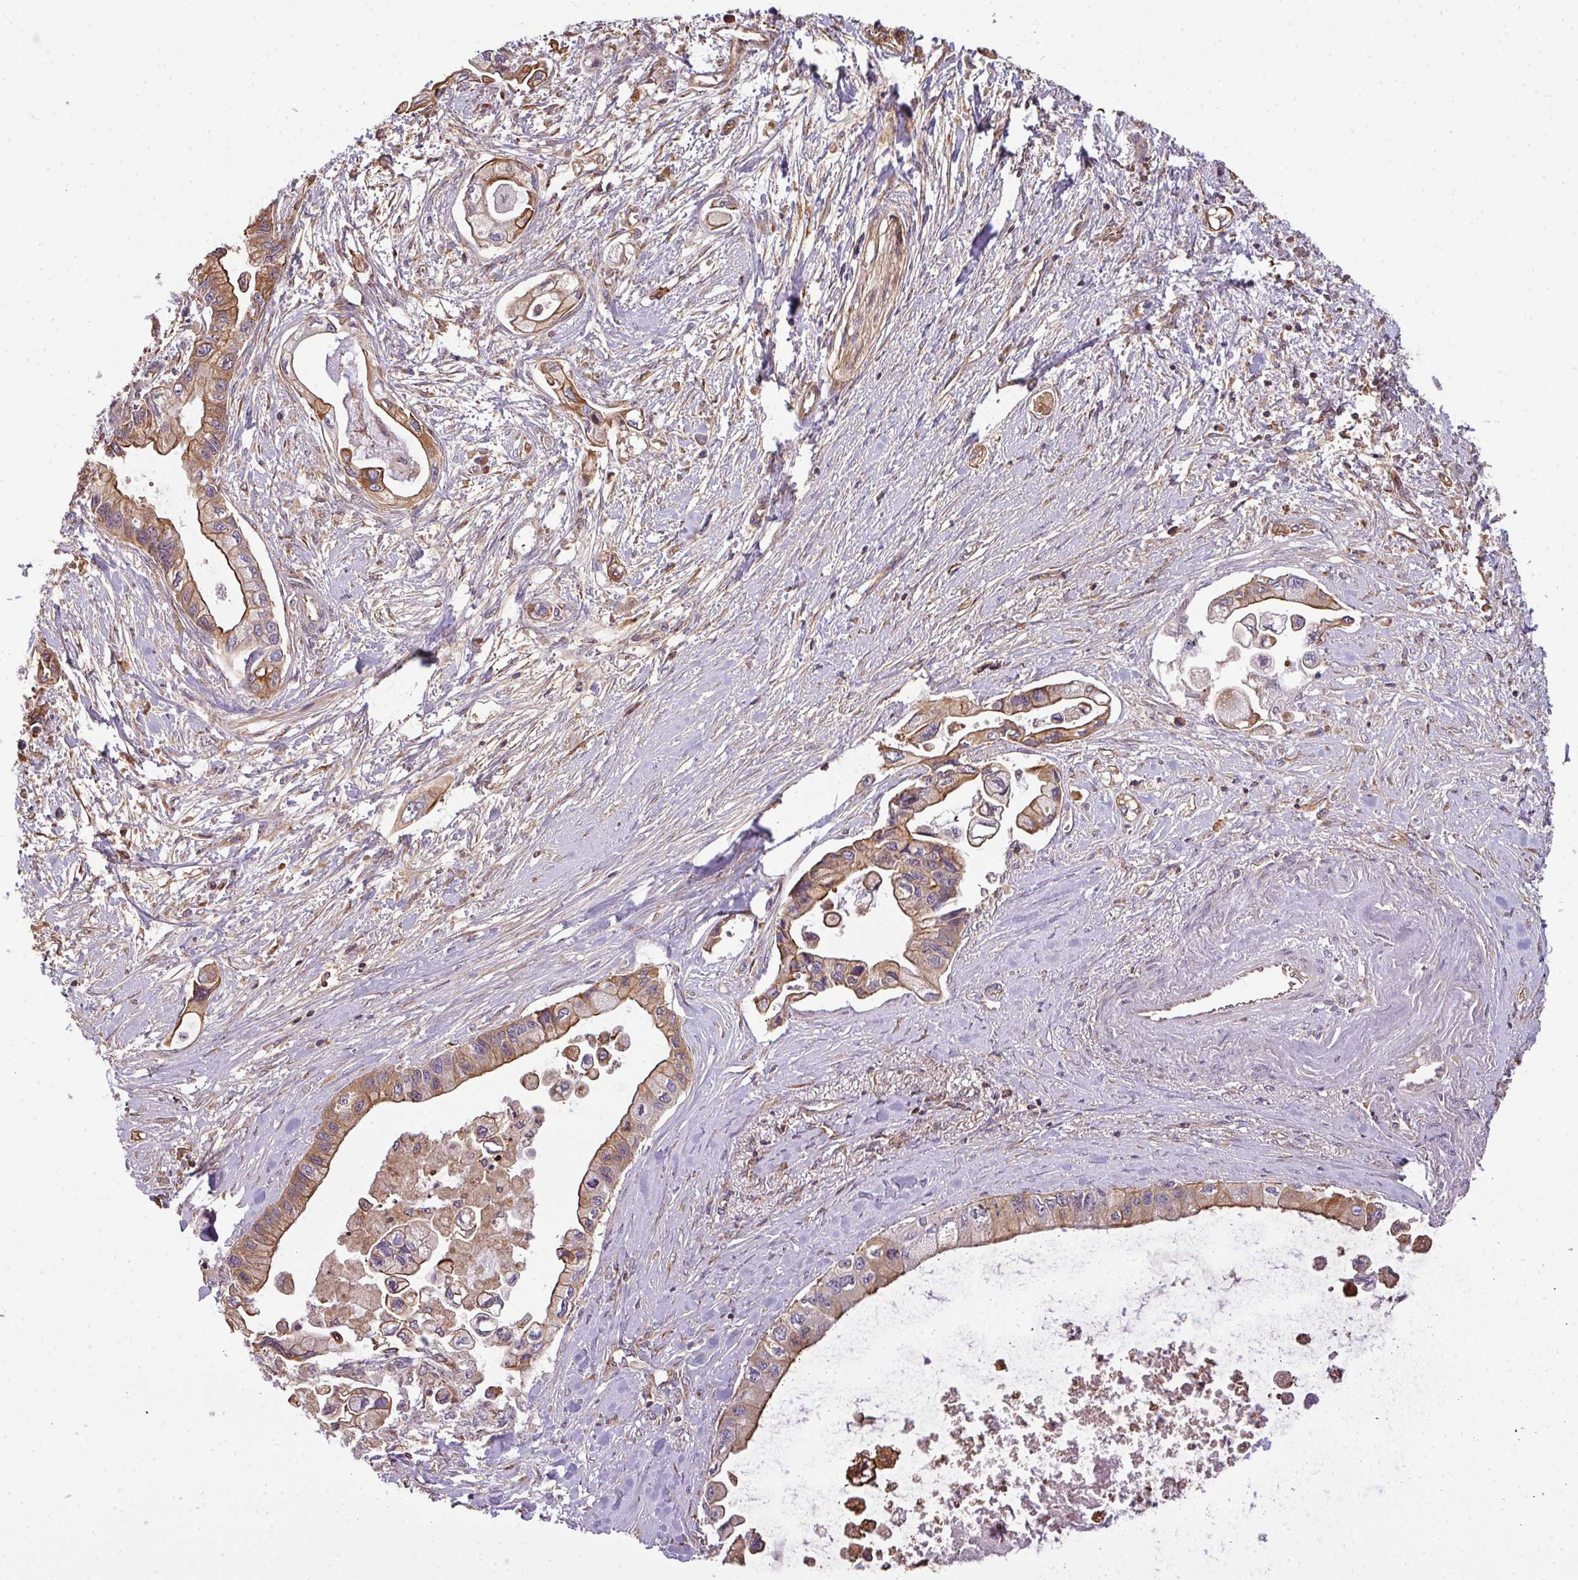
{"staining": {"intensity": "moderate", "quantity": ">75%", "location": "cytoplasmic/membranous"}, "tissue": "pancreatic cancer", "cell_type": "Tumor cells", "image_type": "cancer", "snomed": [{"axis": "morphology", "description": "Adenocarcinoma, NOS"}, {"axis": "topography", "description": "Pancreas"}], "caption": "The image reveals staining of pancreatic adenocarcinoma, revealing moderate cytoplasmic/membranous protein positivity (brown color) within tumor cells.", "gene": "VENTX", "patient": {"sex": "male", "age": 61}}